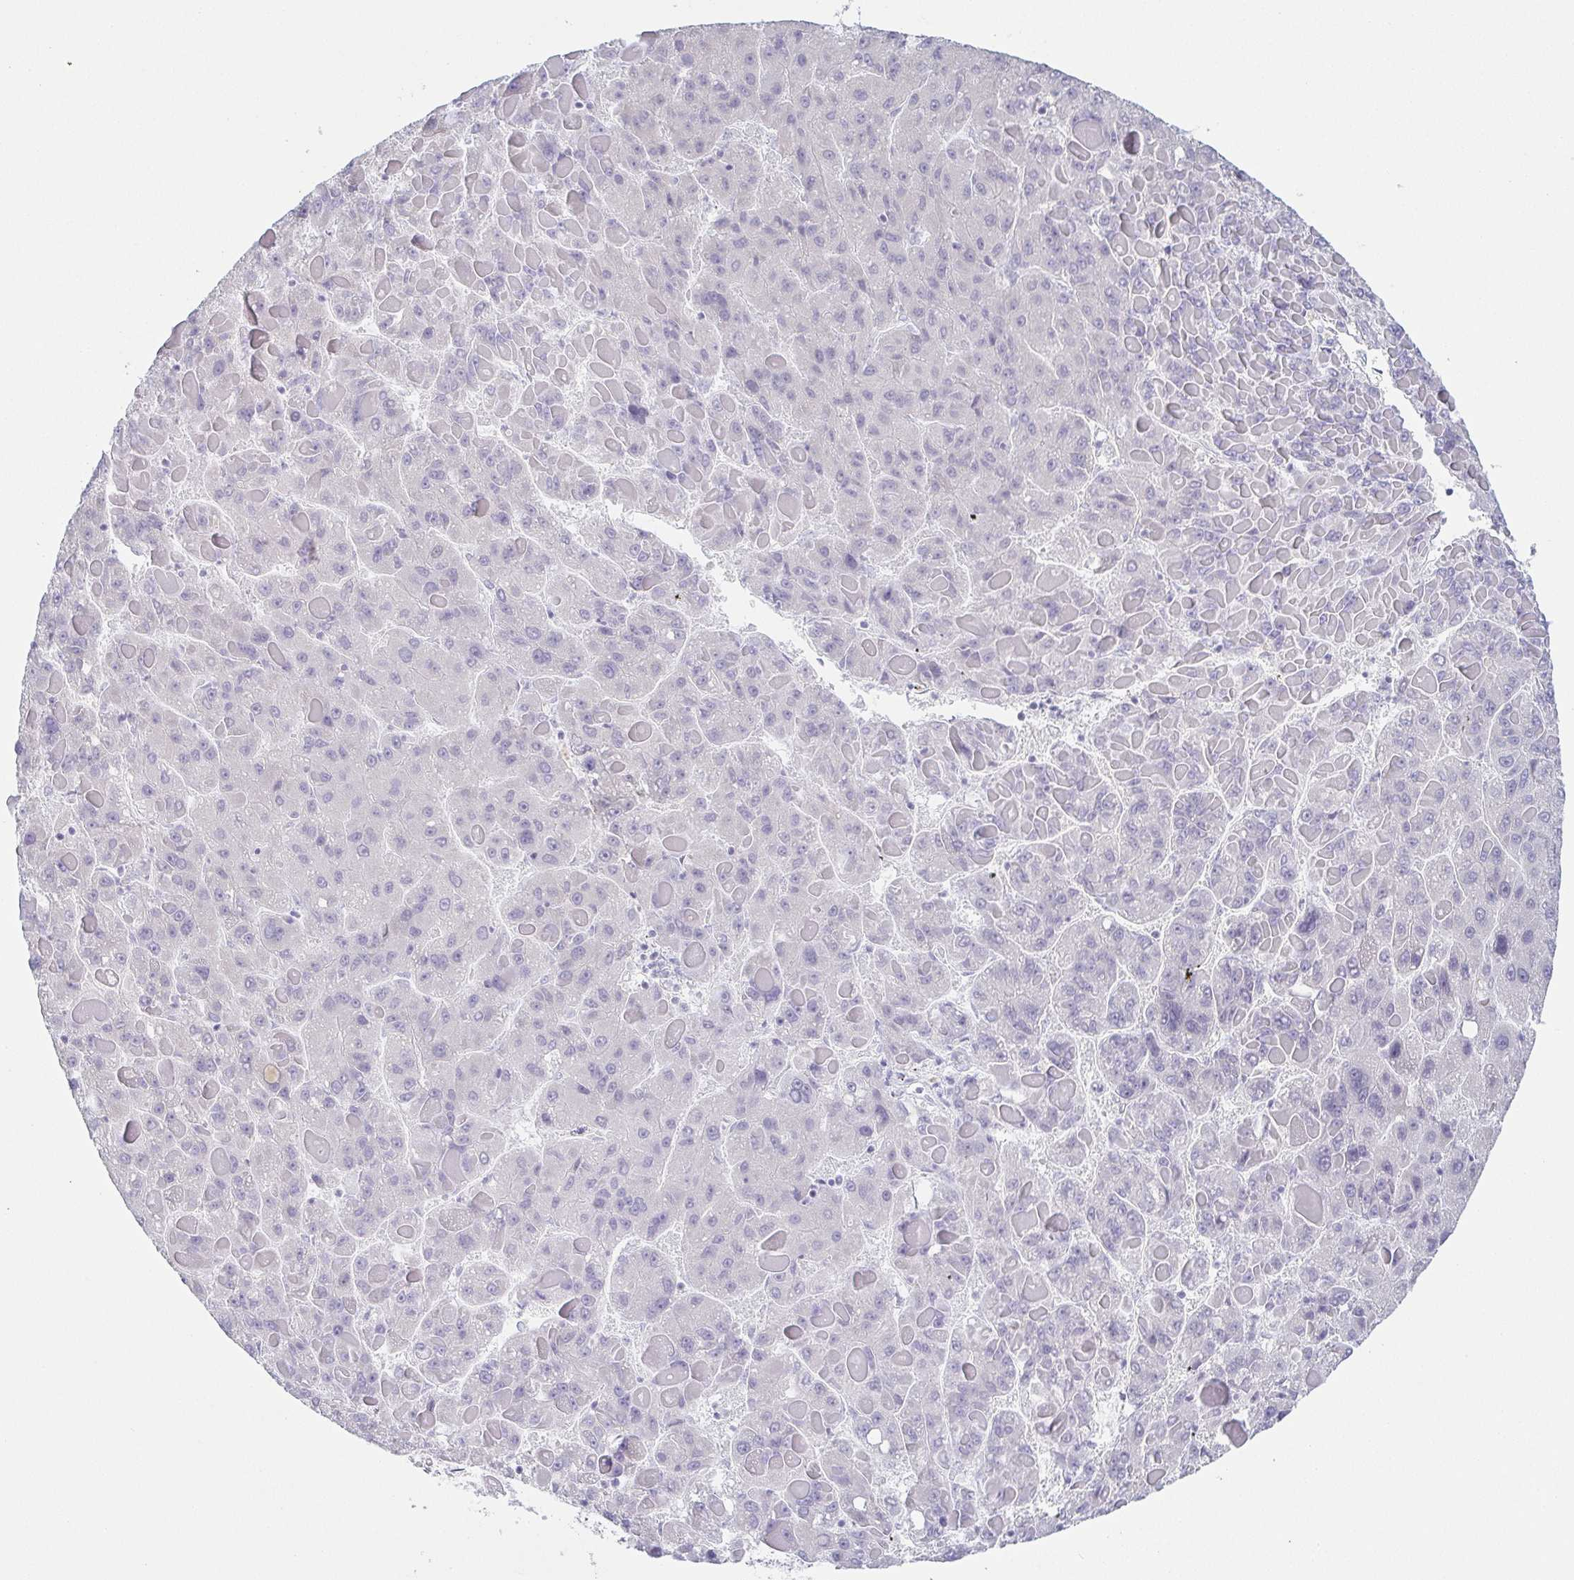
{"staining": {"intensity": "negative", "quantity": "none", "location": "none"}, "tissue": "liver cancer", "cell_type": "Tumor cells", "image_type": "cancer", "snomed": [{"axis": "morphology", "description": "Carcinoma, Hepatocellular, NOS"}, {"axis": "topography", "description": "Liver"}], "caption": "An image of human liver cancer is negative for staining in tumor cells.", "gene": "PRR27", "patient": {"sex": "female", "age": 82}}